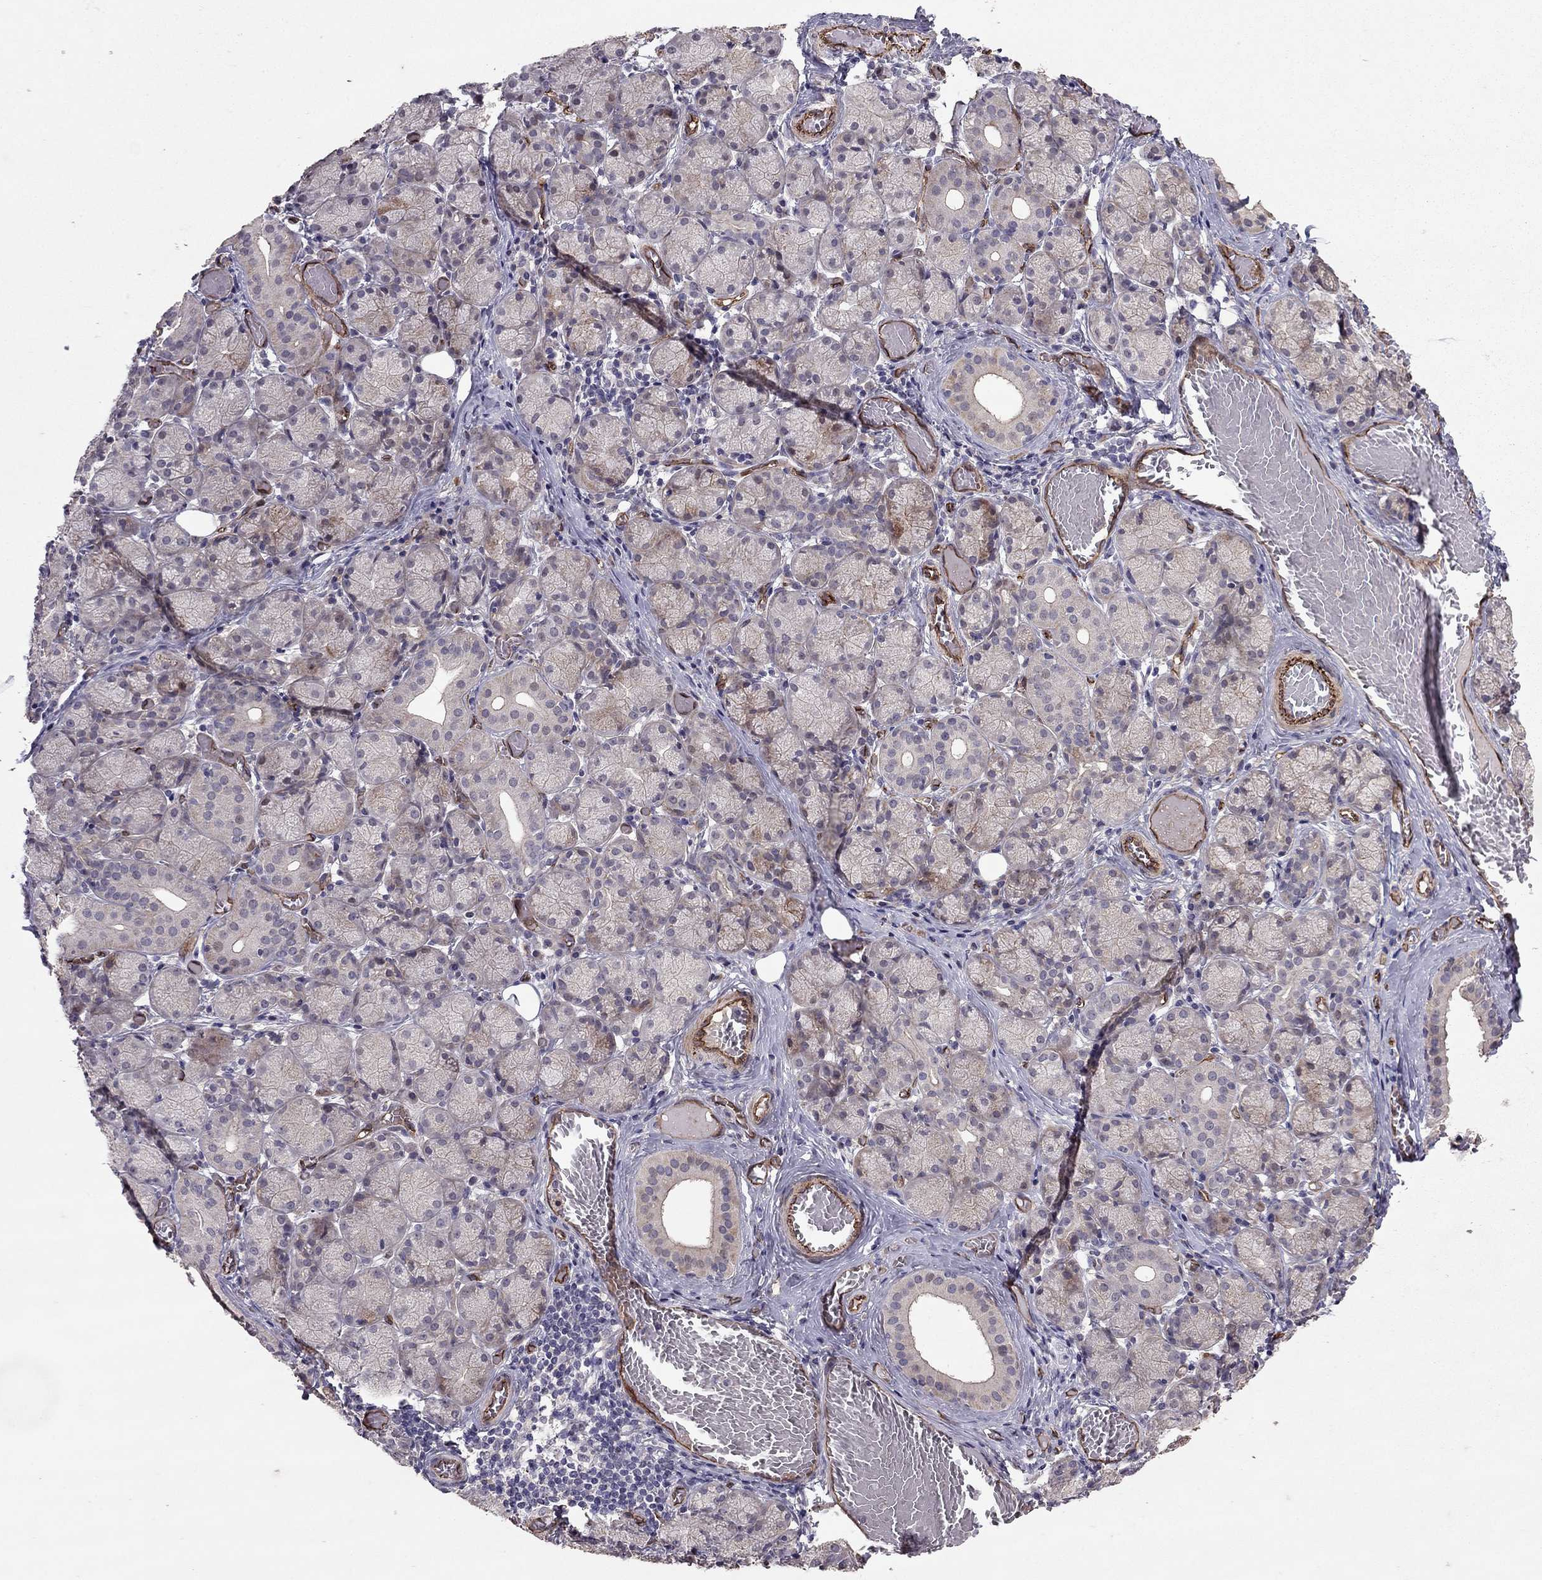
{"staining": {"intensity": "moderate", "quantity": "<25%", "location": "cytoplasmic/membranous"}, "tissue": "salivary gland", "cell_type": "Glandular cells", "image_type": "normal", "snomed": [{"axis": "morphology", "description": "Normal tissue, NOS"}, {"axis": "topography", "description": "Salivary gland"}, {"axis": "topography", "description": "Peripheral nerve tissue"}], "caption": "Salivary gland was stained to show a protein in brown. There is low levels of moderate cytoplasmic/membranous staining in approximately <25% of glandular cells. The staining is performed using DAB brown chromogen to label protein expression. The nuclei are counter-stained blue using hematoxylin.", "gene": "RASIP1", "patient": {"sex": "female", "age": 24}}